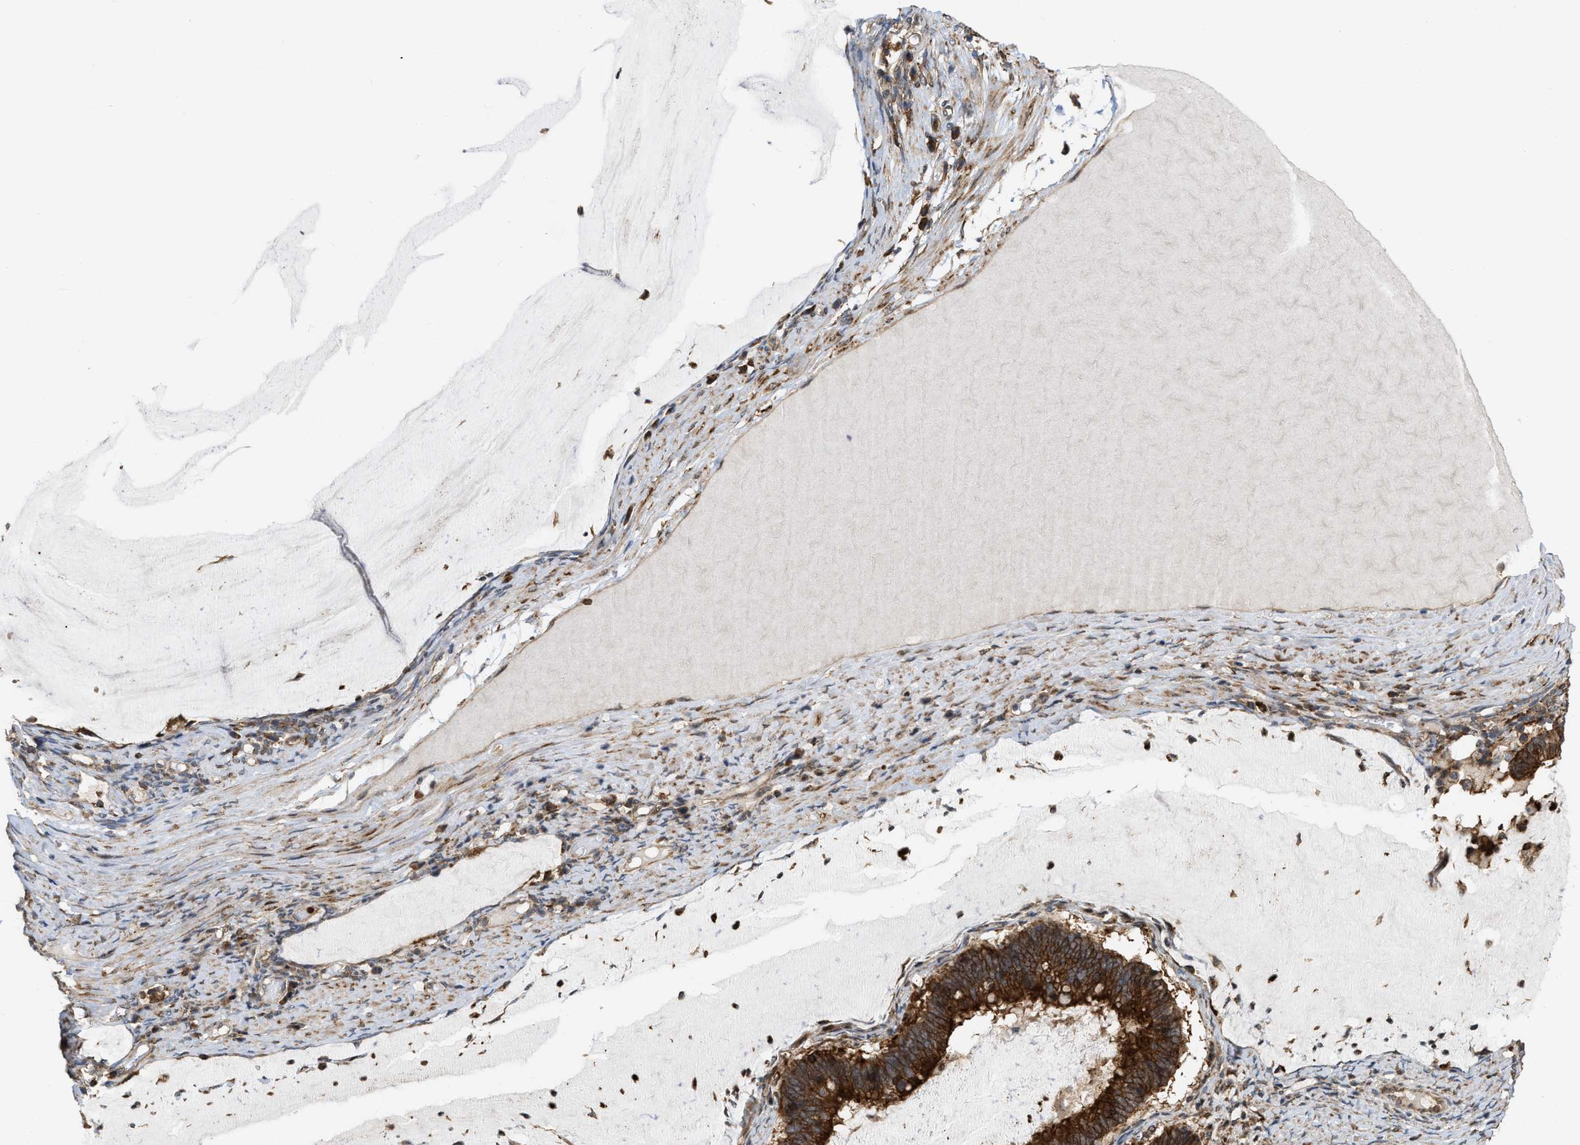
{"staining": {"intensity": "strong", "quantity": ">75%", "location": "cytoplasmic/membranous"}, "tissue": "ovarian cancer", "cell_type": "Tumor cells", "image_type": "cancer", "snomed": [{"axis": "morphology", "description": "Cystadenocarcinoma, mucinous, NOS"}, {"axis": "topography", "description": "Ovary"}], "caption": "A high-resolution micrograph shows immunohistochemistry (IHC) staining of mucinous cystadenocarcinoma (ovarian), which reveals strong cytoplasmic/membranous positivity in approximately >75% of tumor cells.", "gene": "IQCE", "patient": {"sex": "female", "age": 61}}